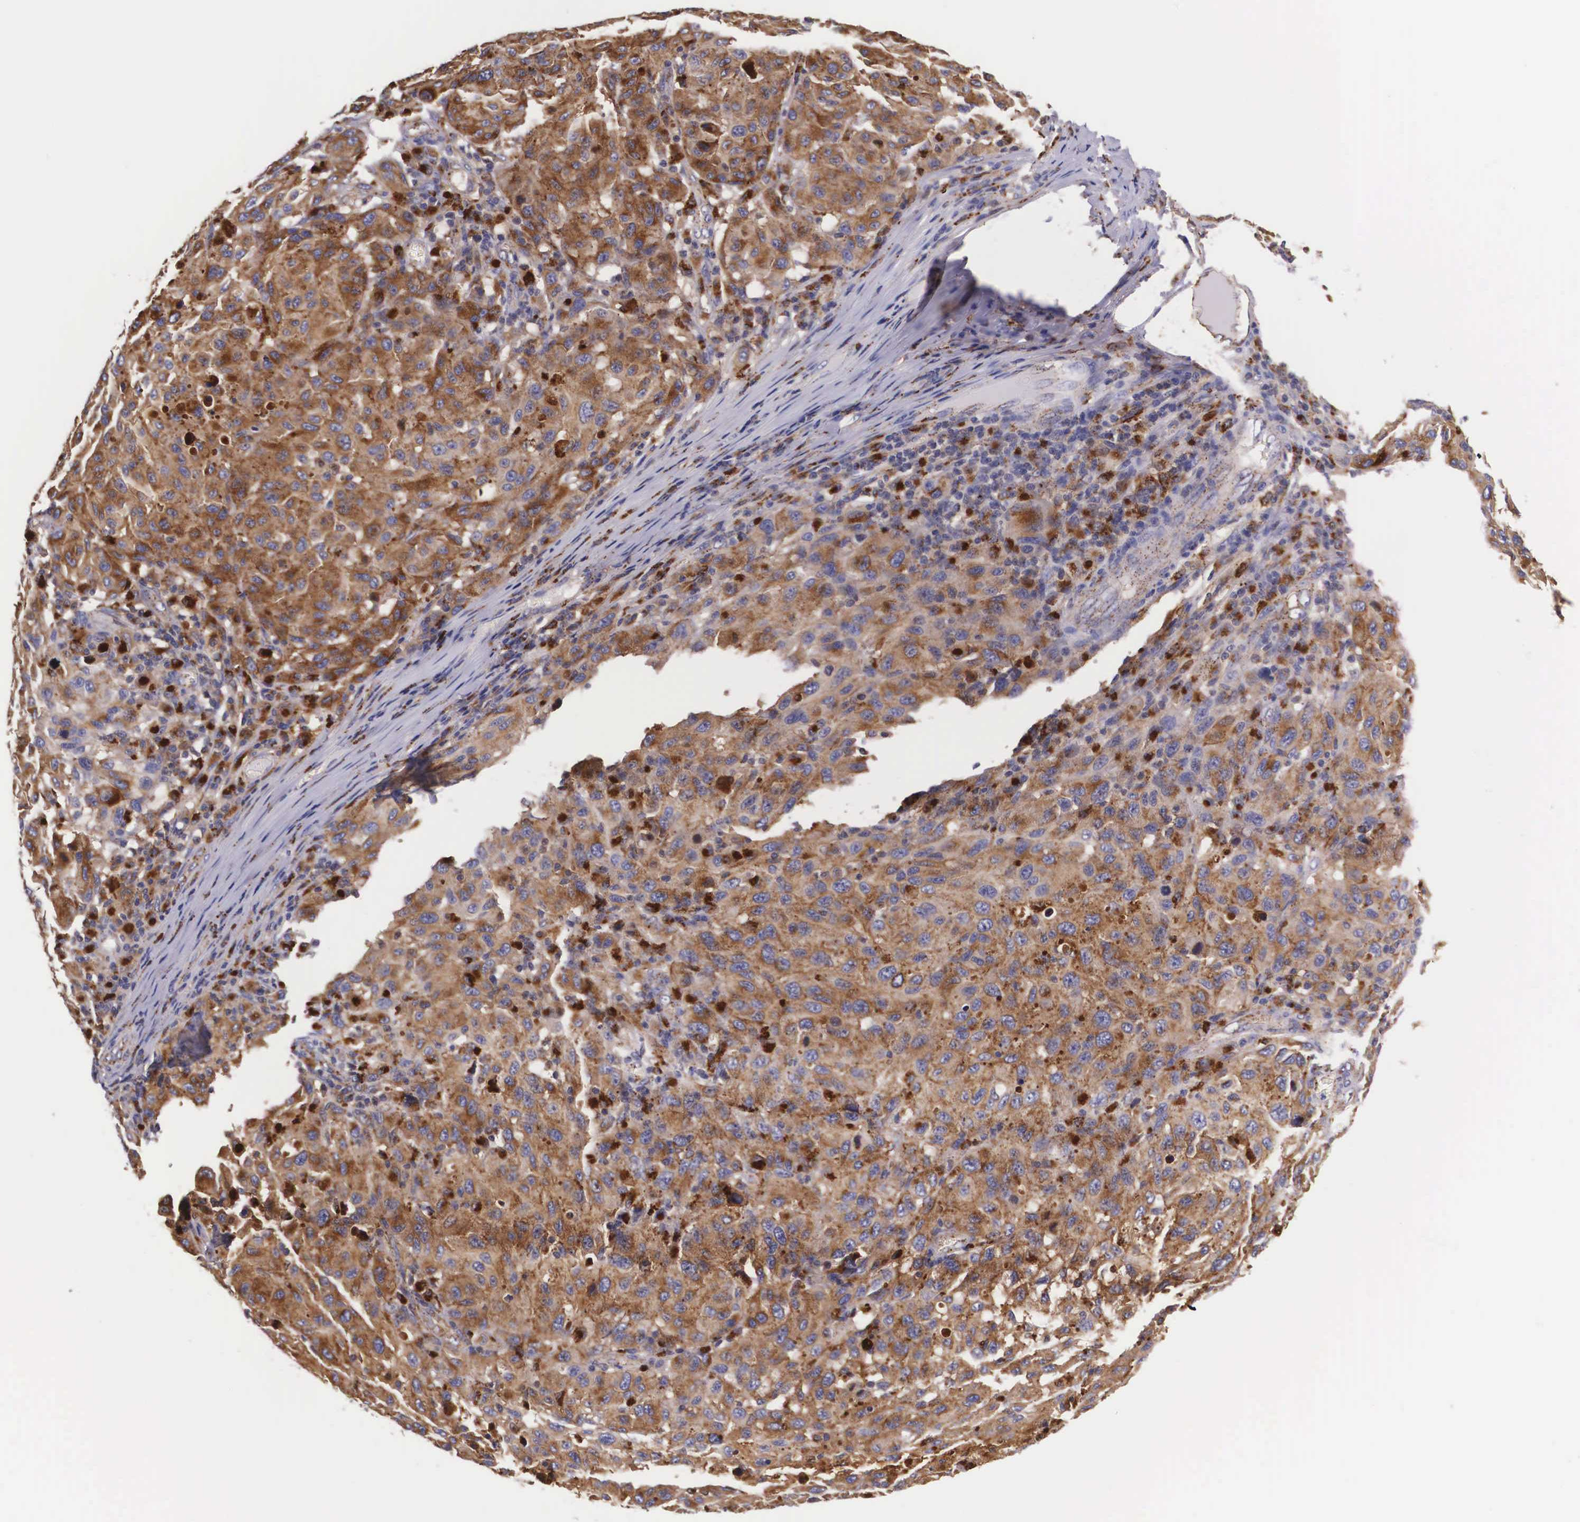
{"staining": {"intensity": "strong", "quantity": ">75%", "location": "cytoplasmic/membranous"}, "tissue": "melanoma", "cell_type": "Tumor cells", "image_type": "cancer", "snomed": [{"axis": "morphology", "description": "Malignant melanoma, NOS"}, {"axis": "topography", "description": "Skin"}], "caption": "A high-resolution histopathology image shows immunohistochemistry staining of malignant melanoma, which exhibits strong cytoplasmic/membranous expression in about >75% of tumor cells.", "gene": "NAGA", "patient": {"sex": "female", "age": 77}}